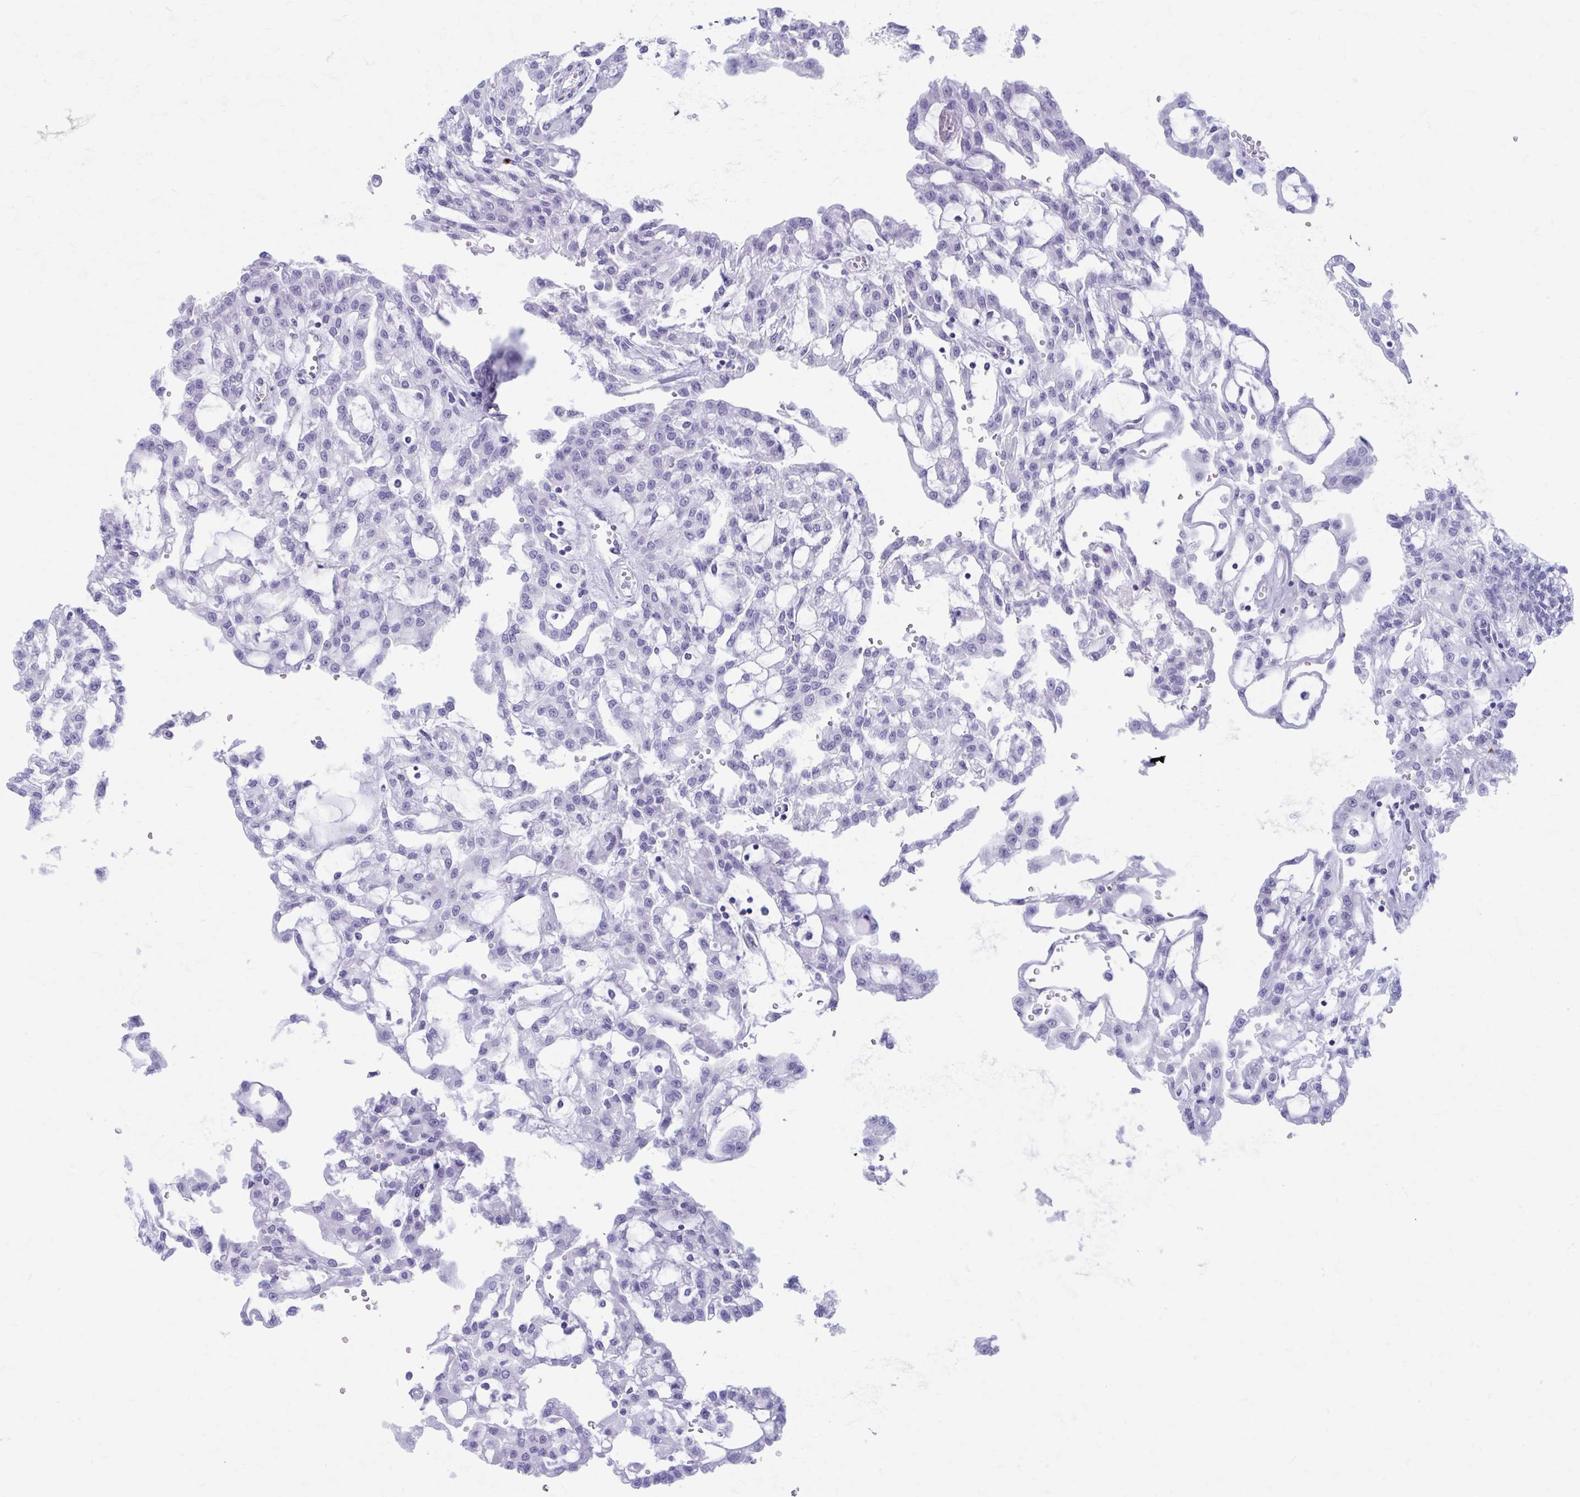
{"staining": {"intensity": "negative", "quantity": "none", "location": "none"}, "tissue": "renal cancer", "cell_type": "Tumor cells", "image_type": "cancer", "snomed": [{"axis": "morphology", "description": "Adenocarcinoma, NOS"}, {"axis": "topography", "description": "Kidney"}], "caption": "An immunohistochemistry micrograph of renal cancer (adenocarcinoma) is shown. There is no staining in tumor cells of renal cancer (adenocarcinoma). (IHC, brightfield microscopy, high magnification).", "gene": "KCNE2", "patient": {"sex": "male", "age": 63}}